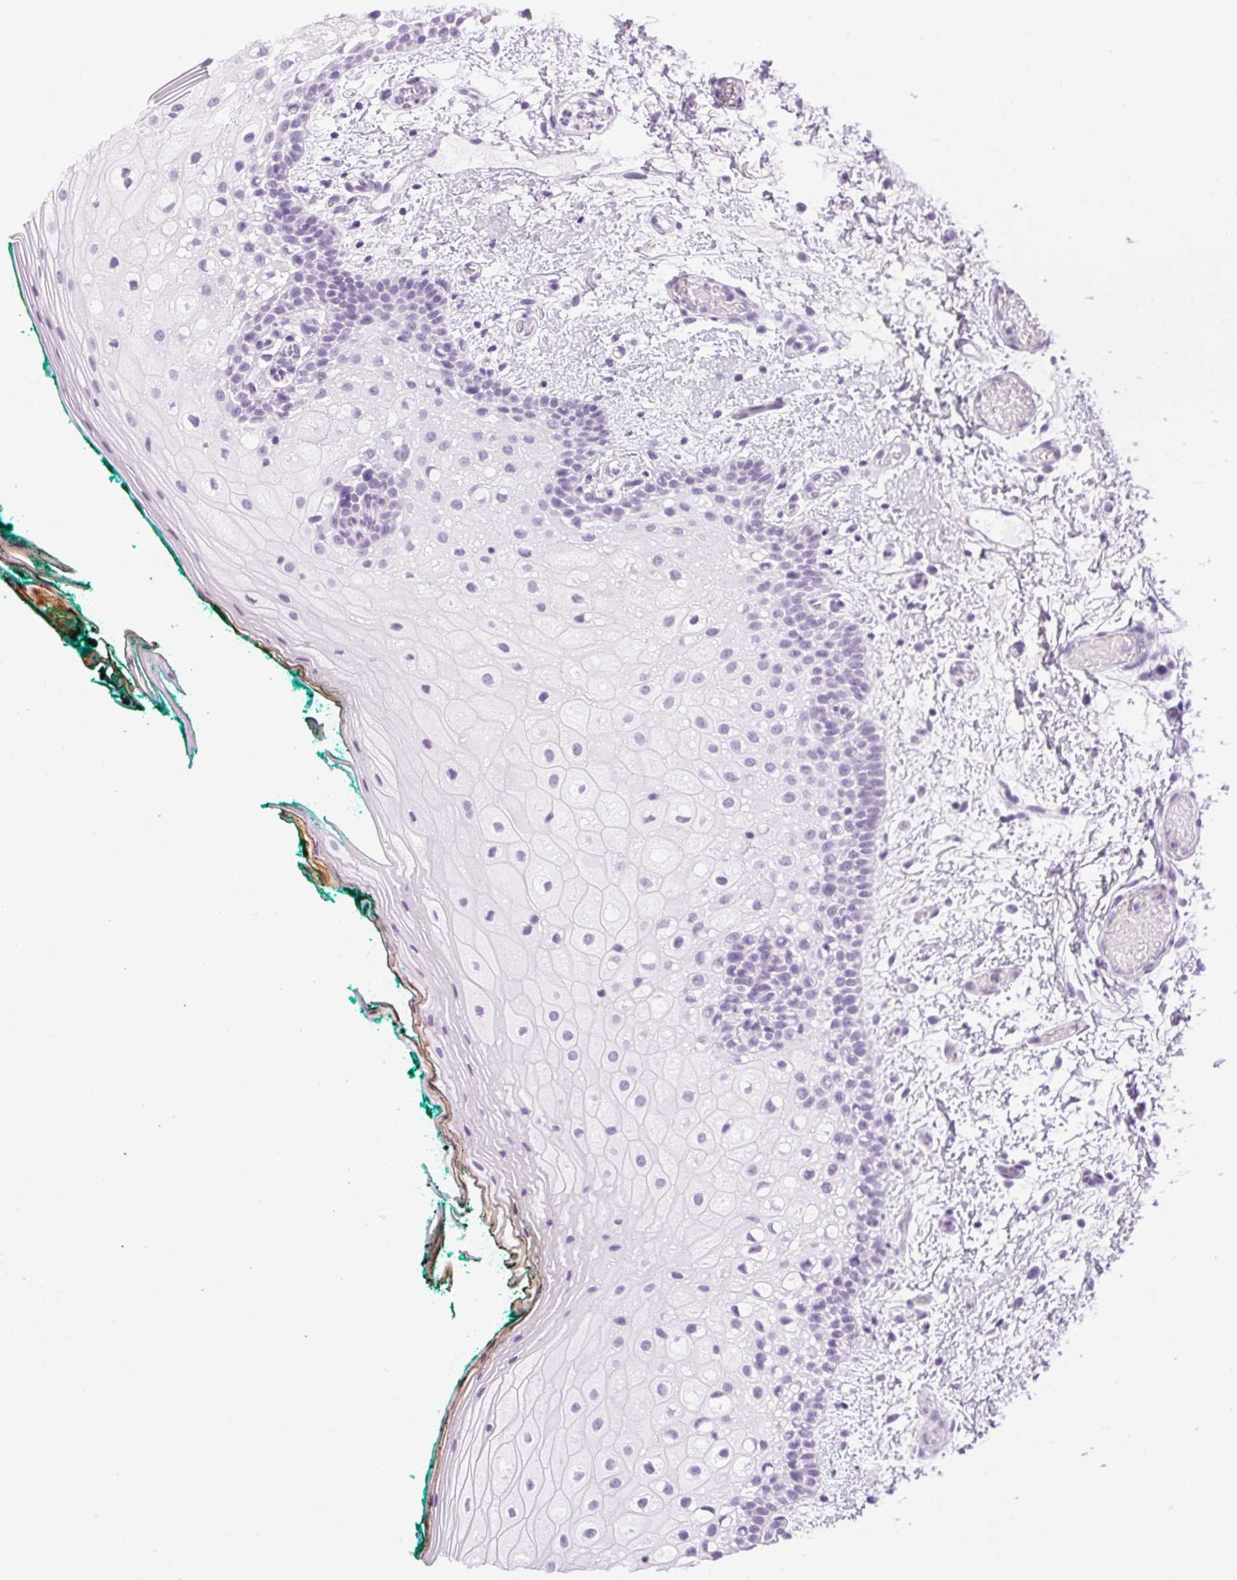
{"staining": {"intensity": "negative", "quantity": "none", "location": "none"}, "tissue": "oral mucosa", "cell_type": "Squamous epithelial cells", "image_type": "normal", "snomed": [{"axis": "morphology", "description": "Normal tissue, NOS"}, {"axis": "topography", "description": "Oral tissue"}], "caption": "This is a photomicrograph of immunohistochemistry staining of unremarkable oral mucosa, which shows no positivity in squamous epithelial cells. The staining is performed using DAB brown chromogen with nuclei counter-stained in using hematoxylin.", "gene": "SP7", "patient": {"sex": "female", "age": 83}}